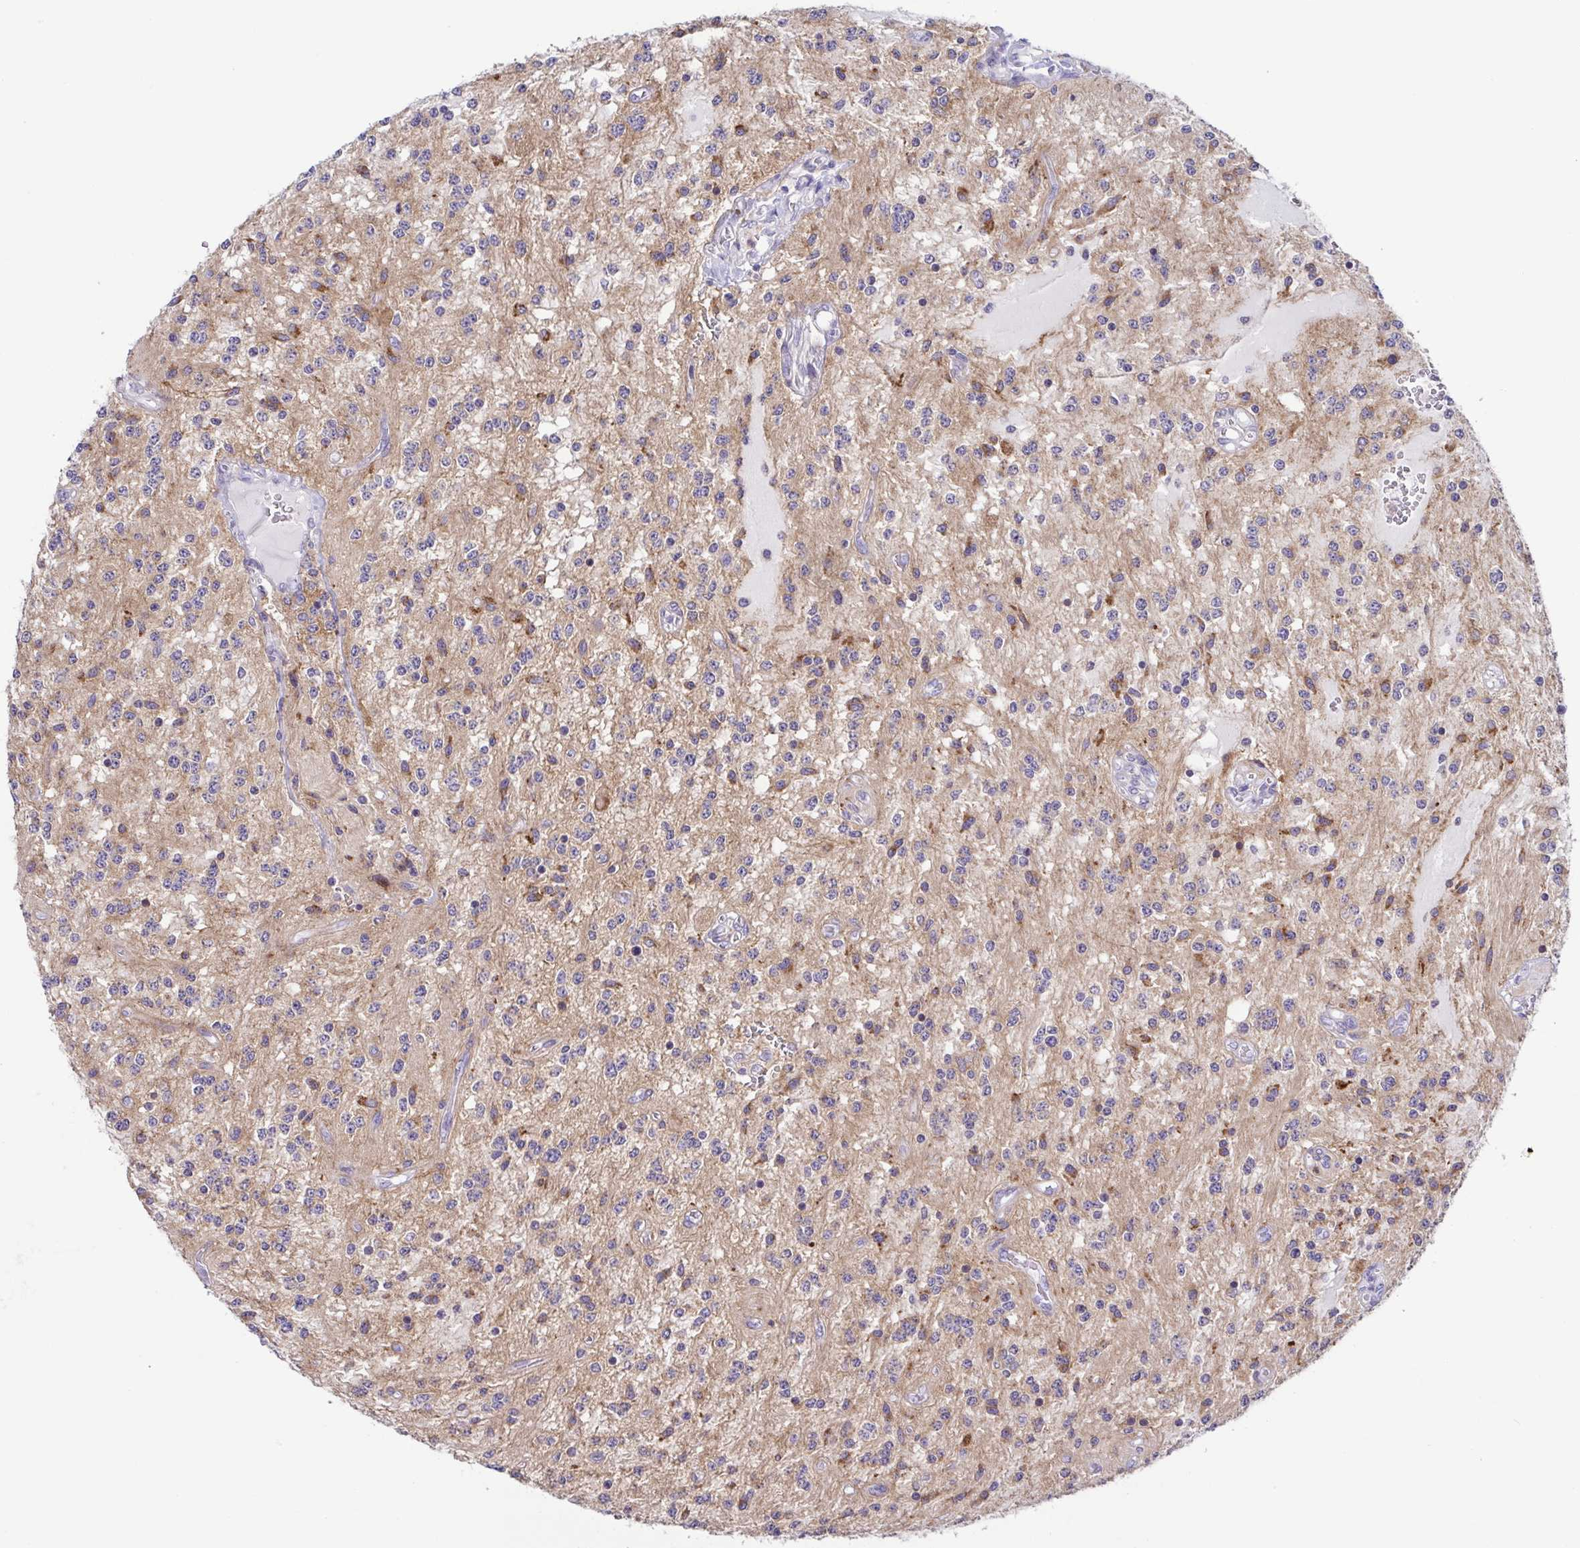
{"staining": {"intensity": "moderate", "quantity": "25%-75%", "location": "cytoplasmic/membranous"}, "tissue": "glioma", "cell_type": "Tumor cells", "image_type": "cancer", "snomed": [{"axis": "morphology", "description": "Glioma, malignant, Low grade"}, {"axis": "topography", "description": "Cerebellum"}], "caption": "Immunohistochemistry photomicrograph of neoplastic tissue: human malignant glioma (low-grade) stained using immunohistochemistry (IHC) reveals medium levels of moderate protein expression localized specifically in the cytoplasmic/membranous of tumor cells, appearing as a cytoplasmic/membranous brown color.", "gene": "ATP6V1G2", "patient": {"sex": "female", "age": 14}}